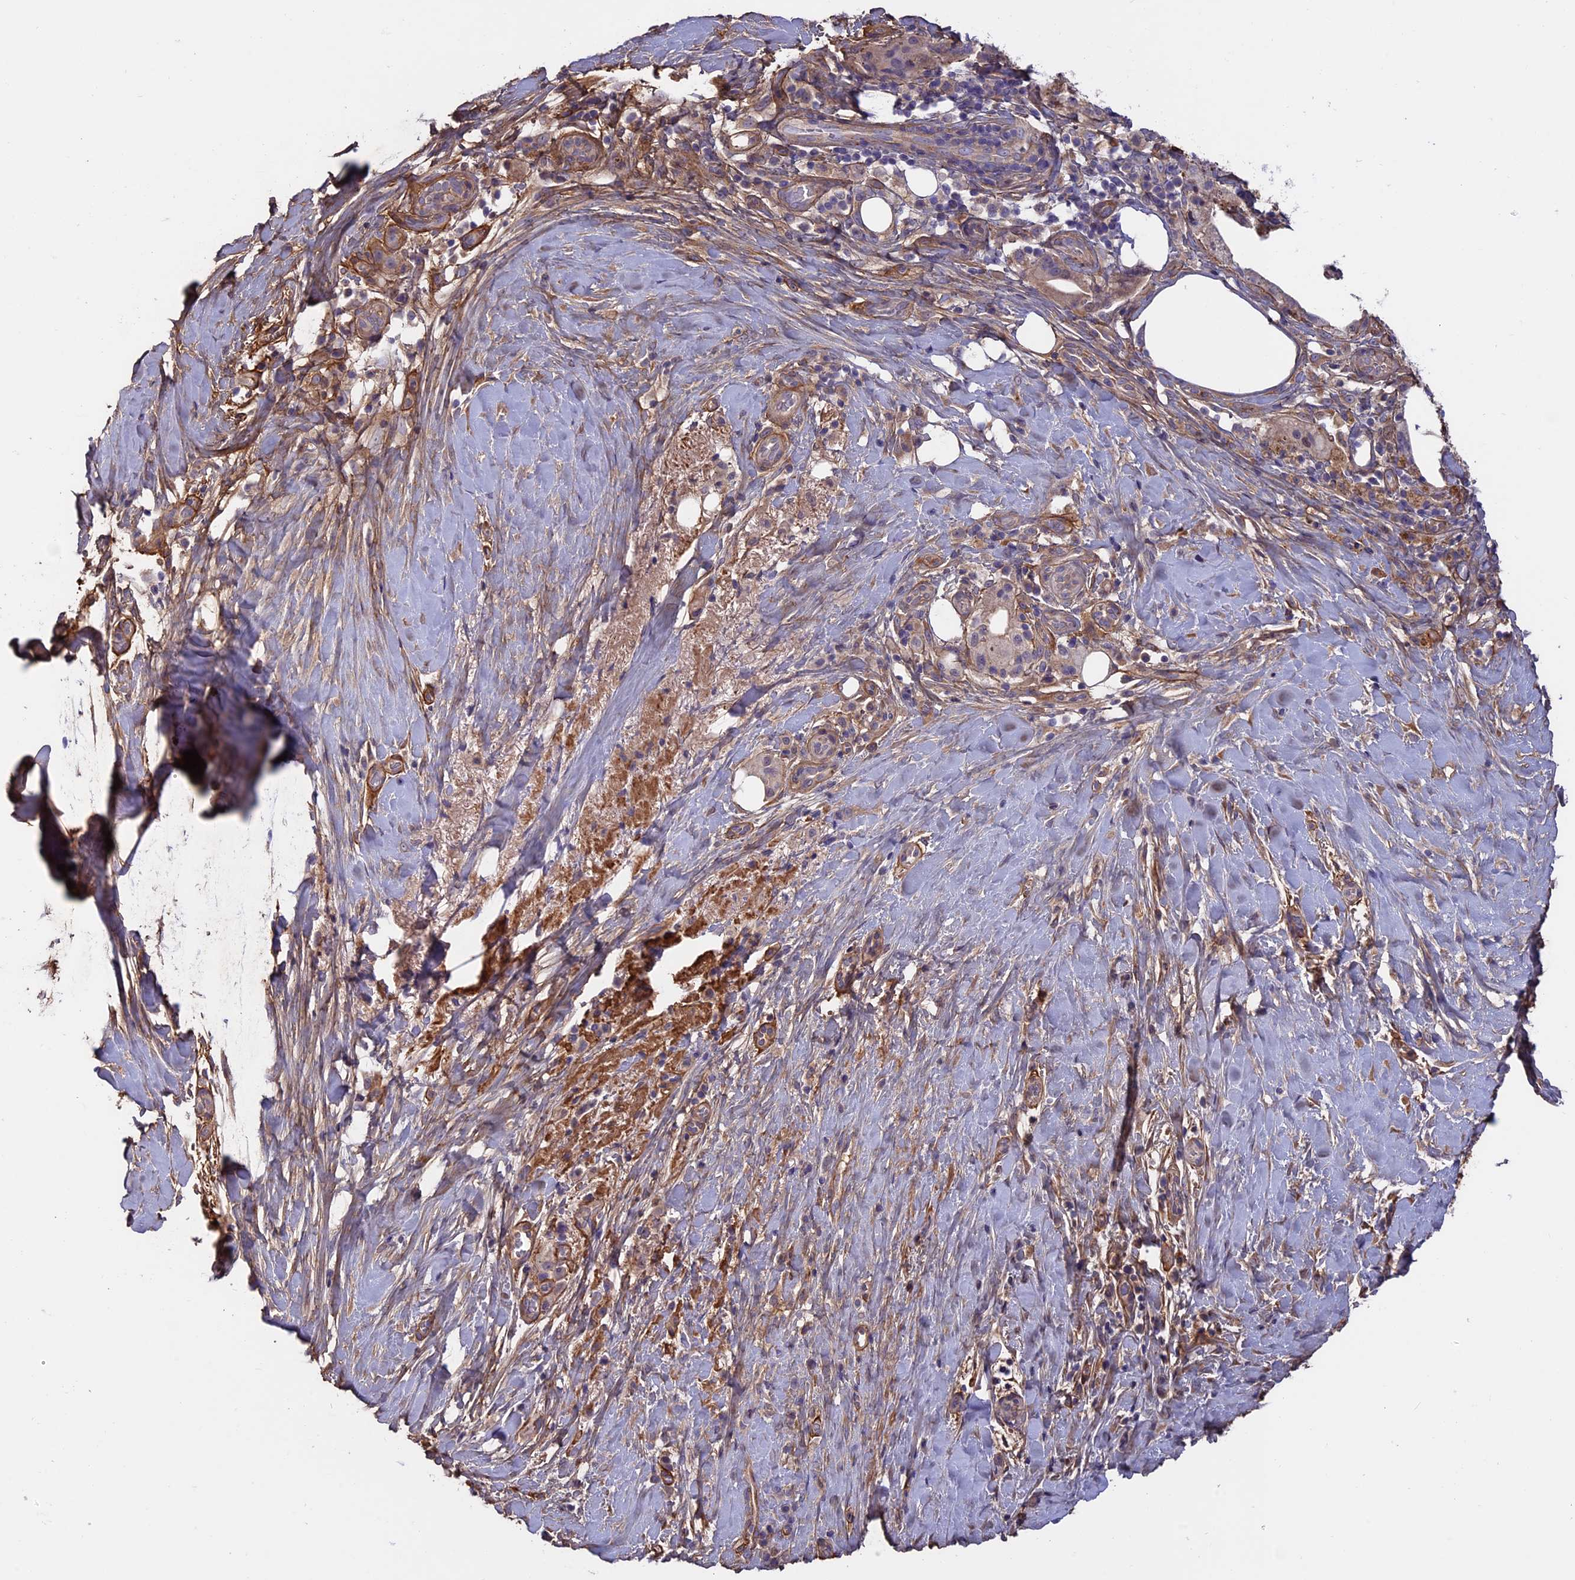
{"staining": {"intensity": "negative", "quantity": "none", "location": "none"}, "tissue": "pancreatic cancer", "cell_type": "Tumor cells", "image_type": "cancer", "snomed": [{"axis": "morphology", "description": "Adenocarcinoma, NOS"}, {"axis": "topography", "description": "Pancreas"}], "caption": "Tumor cells show no significant protein staining in pancreatic cancer (adenocarcinoma).", "gene": "COL4A3", "patient": {"sex": "male", "age": 58}}